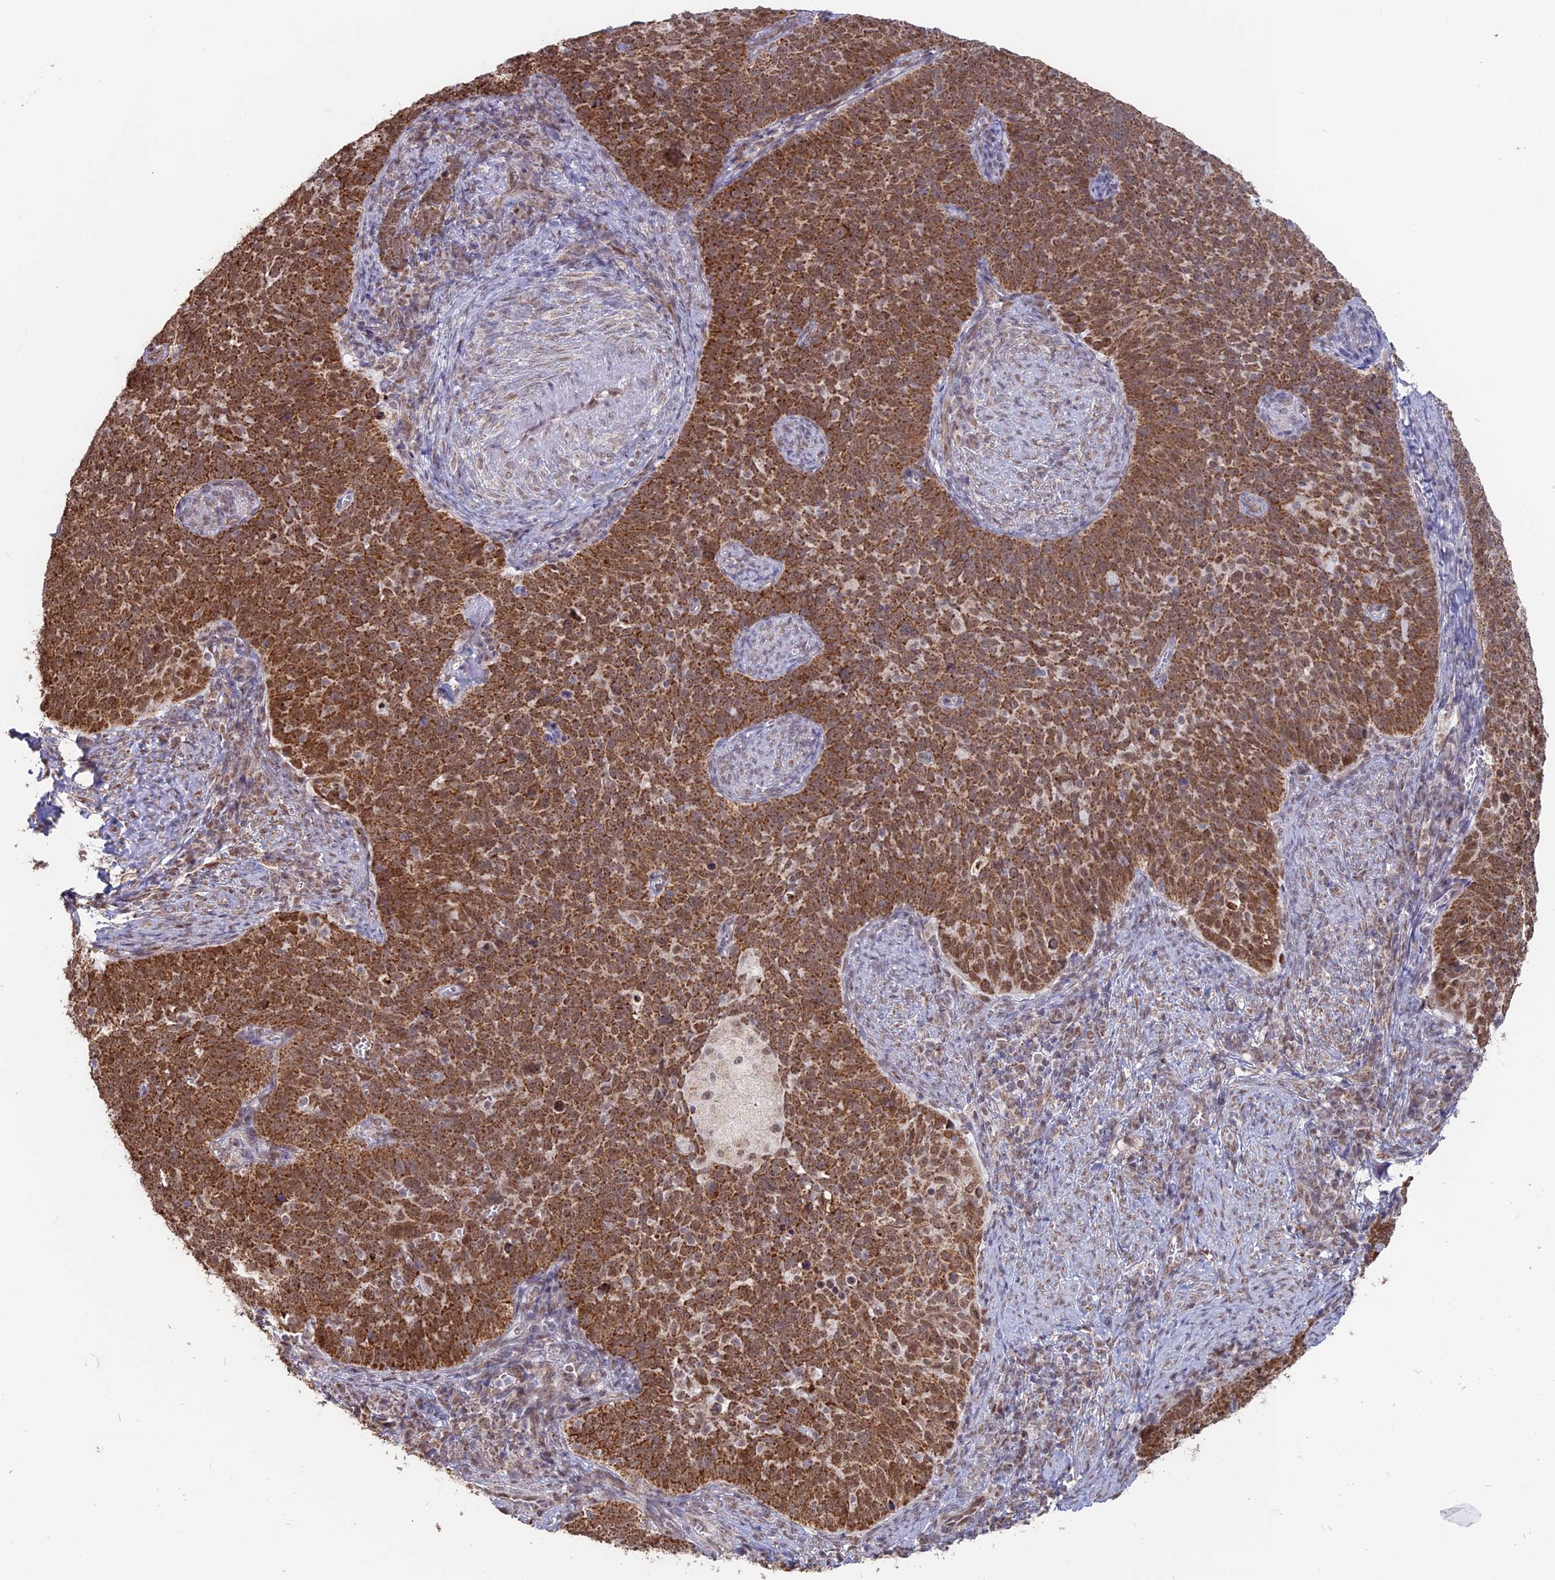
{"staining": {"intensity": "strong", "quantity": ">75%", "location": "cytoplasmic/membranous"}, "tissue": "cervical cancer", "cell_type": "Tumor cells", "image_type": "cancer", "snomed": [{"axis": "morphology", "description": "Normal tissue, NOS"}, {"axis": "morphology", "description": "Squamous cell carcinoma, NOS"}, {"axis": "topography", "description": "Cervix"}], "caption": "Cervical squamous cell carcinoma tissue demonstrates strong cytoplasmic/membranous staining in approximately >75% of tumor cells", "gene": "ARHGAP40", "patient": {"sex": "female", "age": 39}}